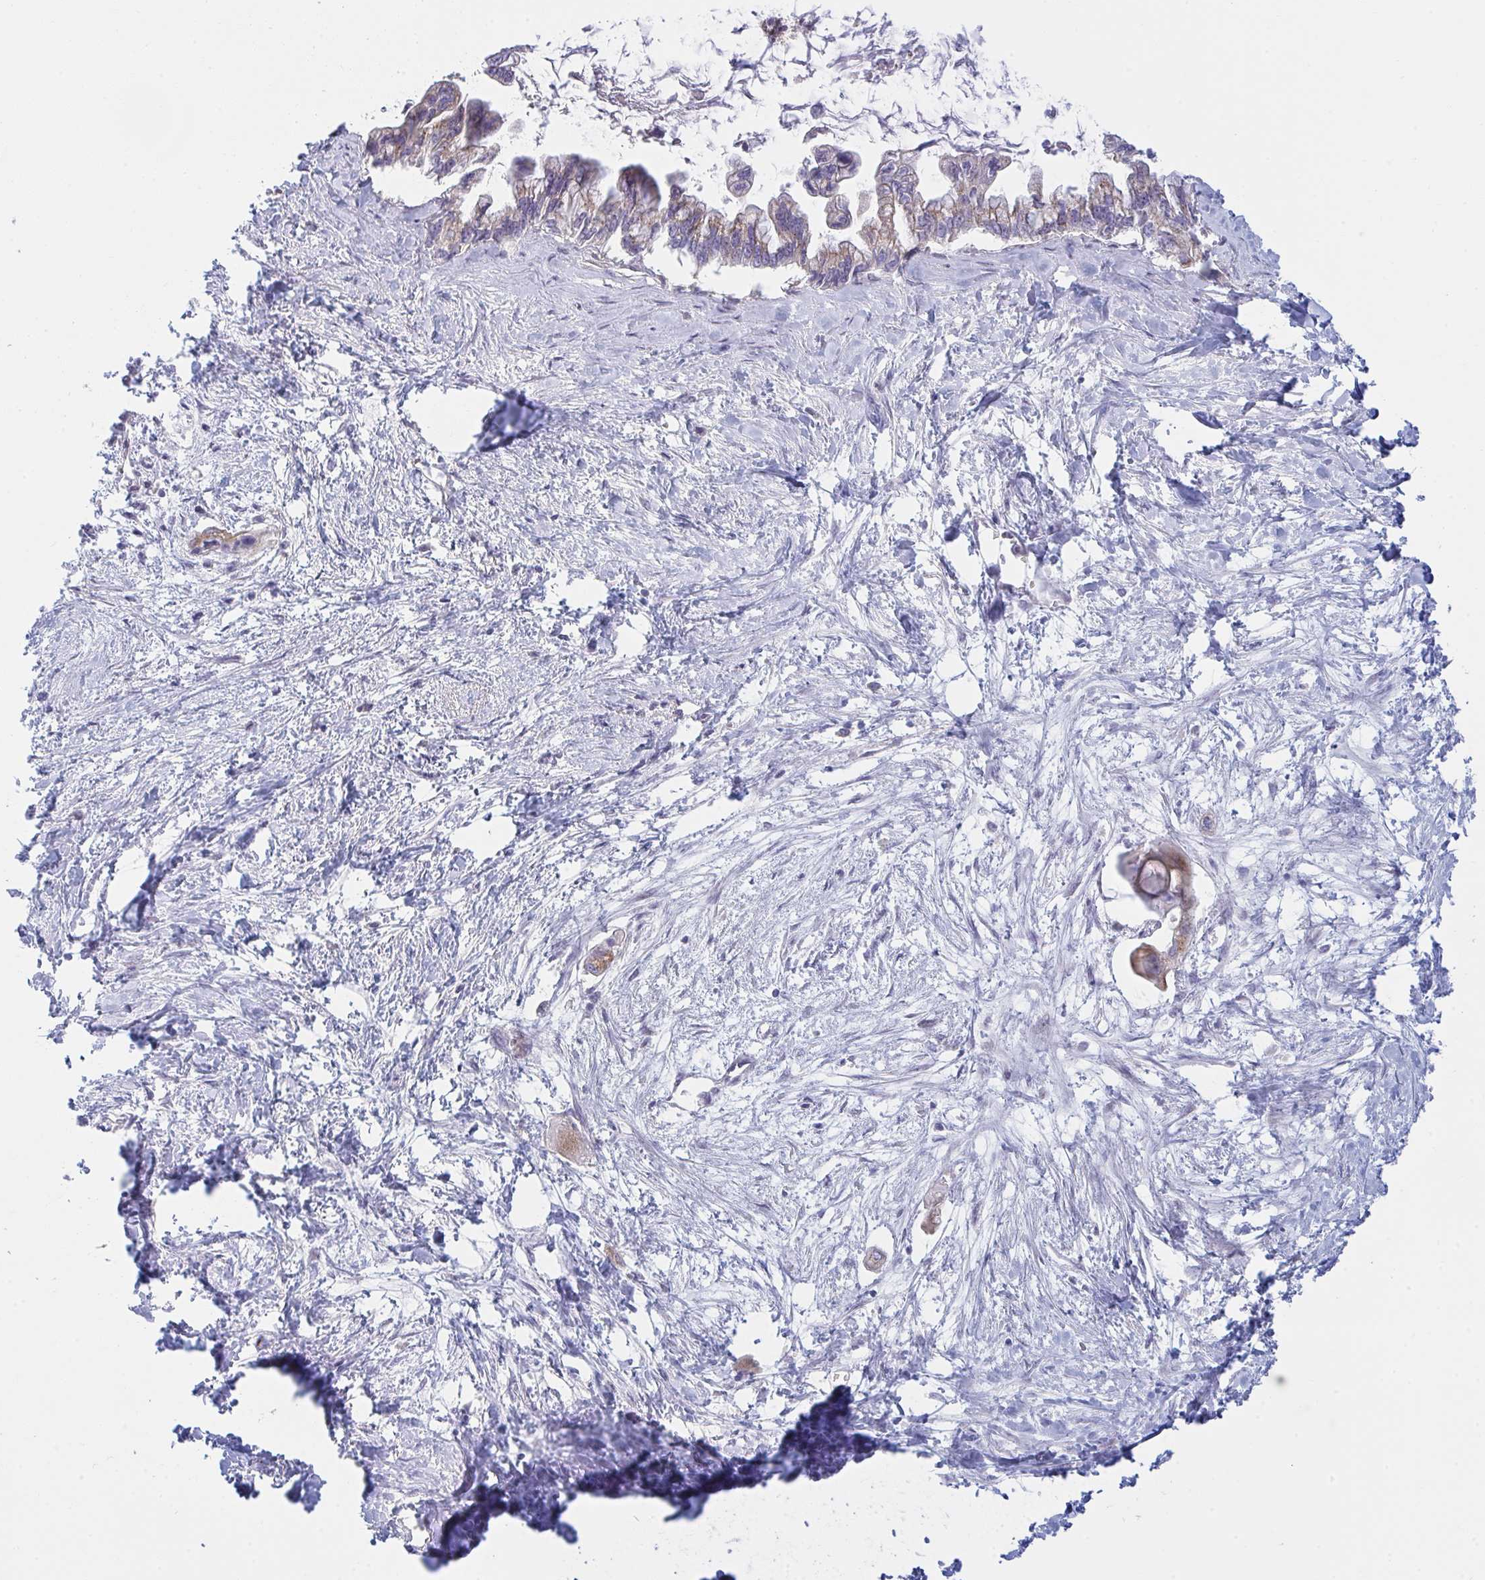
{"staining": {"intensity": "weak", "quantity": "25%-75%", "location": "cytoplasmic/membranous"}, "tissue": "pancreatic cancer", "cell_type": "Tumor cells", "image_type": "cancer", "snomed": [{"axis": "morphology", "description": "Adenocarcinoma, NOS"}, {"axis": "topography", "description": "Pancreas"}], "caption": "Immunohistochemistry (DAB (3,3'-diaminobenzidine)) staining of adenocarcinoma (pancreatic) displays weak cytoplasmic/membranous protein expression in about 25%-75% of tumor cells. (Brightfield microscopy of DAB IHC at high magnification).", "gene": "TNFSF4", "patient": {"sex": "male", "age": 61}}